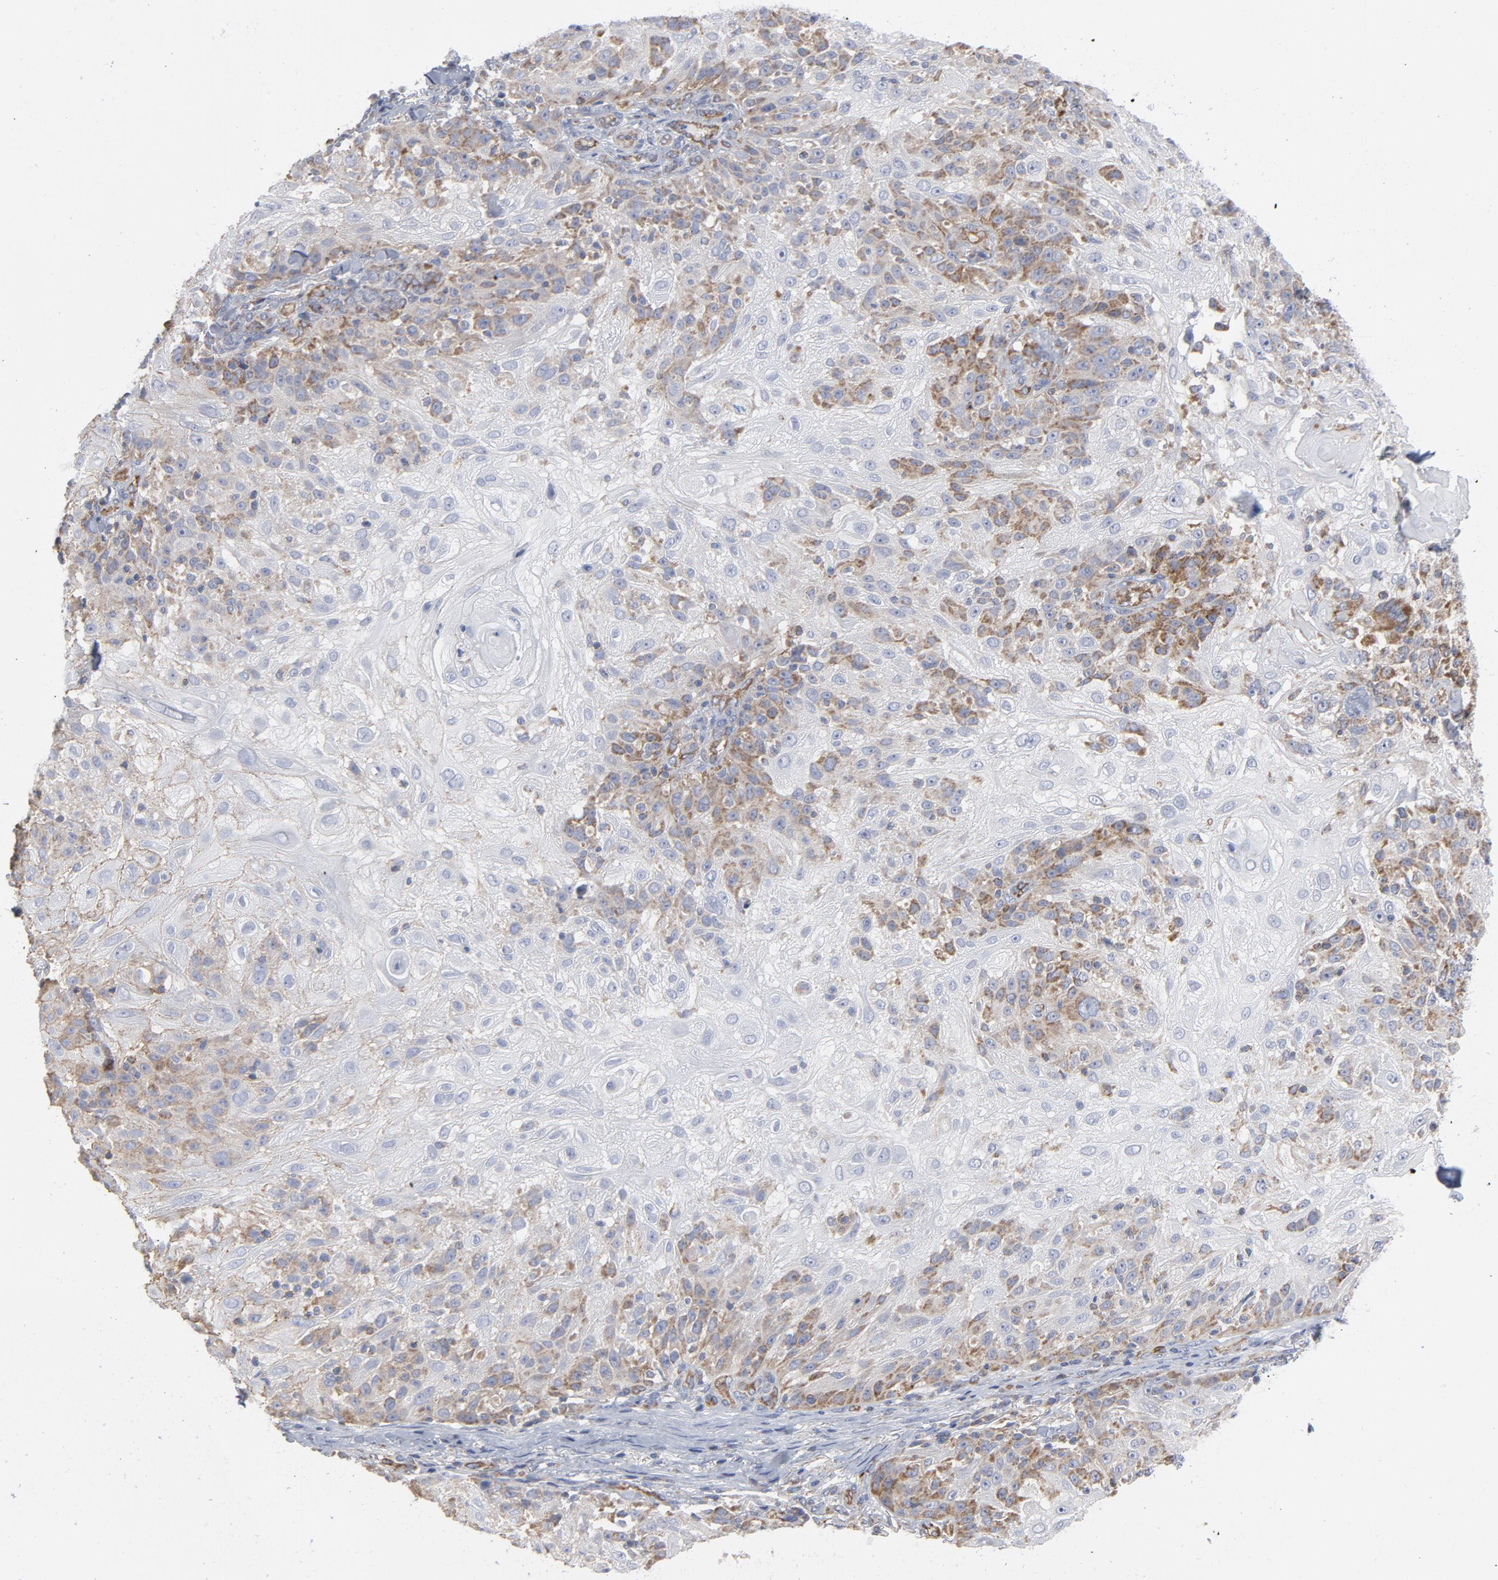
{"staining": {"intensity": "moderate", "quantity": "25%-75%", "location": "cytoplasmic/membranous"}, "tissue": "skin cancer", "cell_type": "Tumor cells", "image_type": "cancer", "snomed": [{"axis": "morphology", "description": "Normal tissue, NOS"}, {"axis": "morphology", "description": "Squamous cell carcinoma, NOS"}, {"axis": "topography", "description": "Skin"}], "caption": "DAB immunohistochemical staining of squamous cell carcinoma (skin) displays moderate cytoplasmic/membranous protein positivity in approximately 25%-75% of tumor cells.", "gene": "OXA1L", "patient": {"sex": "female", "age": 83}}